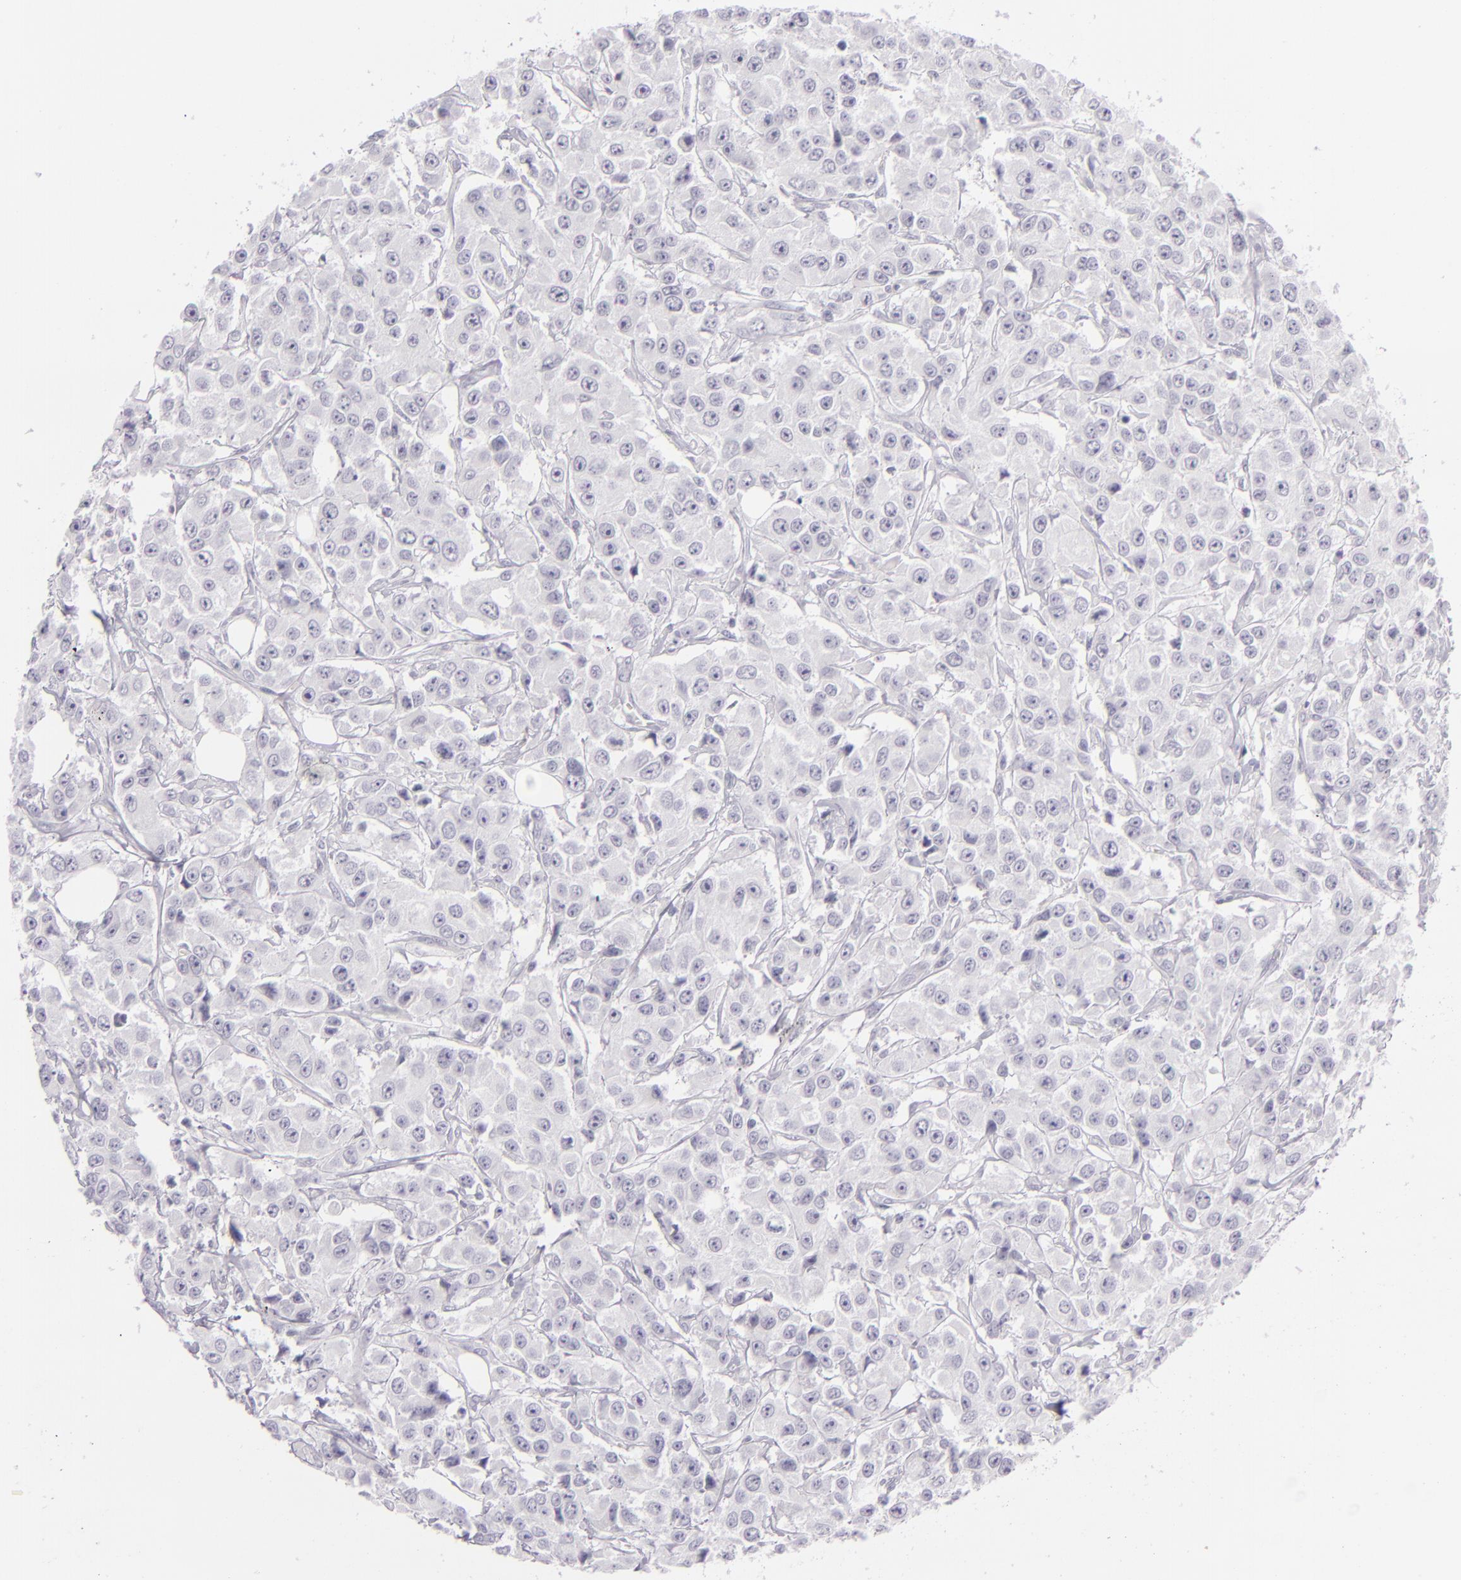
{"staining": {"intensity": "negative", "quantity": "none", "location": "none"}, "tissue": "breast cancer", "cell_type": "Tumor cells", "image_type": "cancer", "snomed": [{"axis": "morphology", "description": "Duct carcinoma"}, {"axis": "topography", "description": "Breast"}], "caption": "DAB (3,3'-diaminobenzidine) immunohistochemical staining of human breast cancer (infiltrating ductal carcinoma) shows no significant positivity in tumor cells. Brightfield microscopy of immunohistochemistry stained with DAB (3,3'-diaminobenzidine) (brown) and hematoxylin (blue), captured at high magnification.", "gene": "CDX2", "patient": {"sex": "female", "age": 58}}